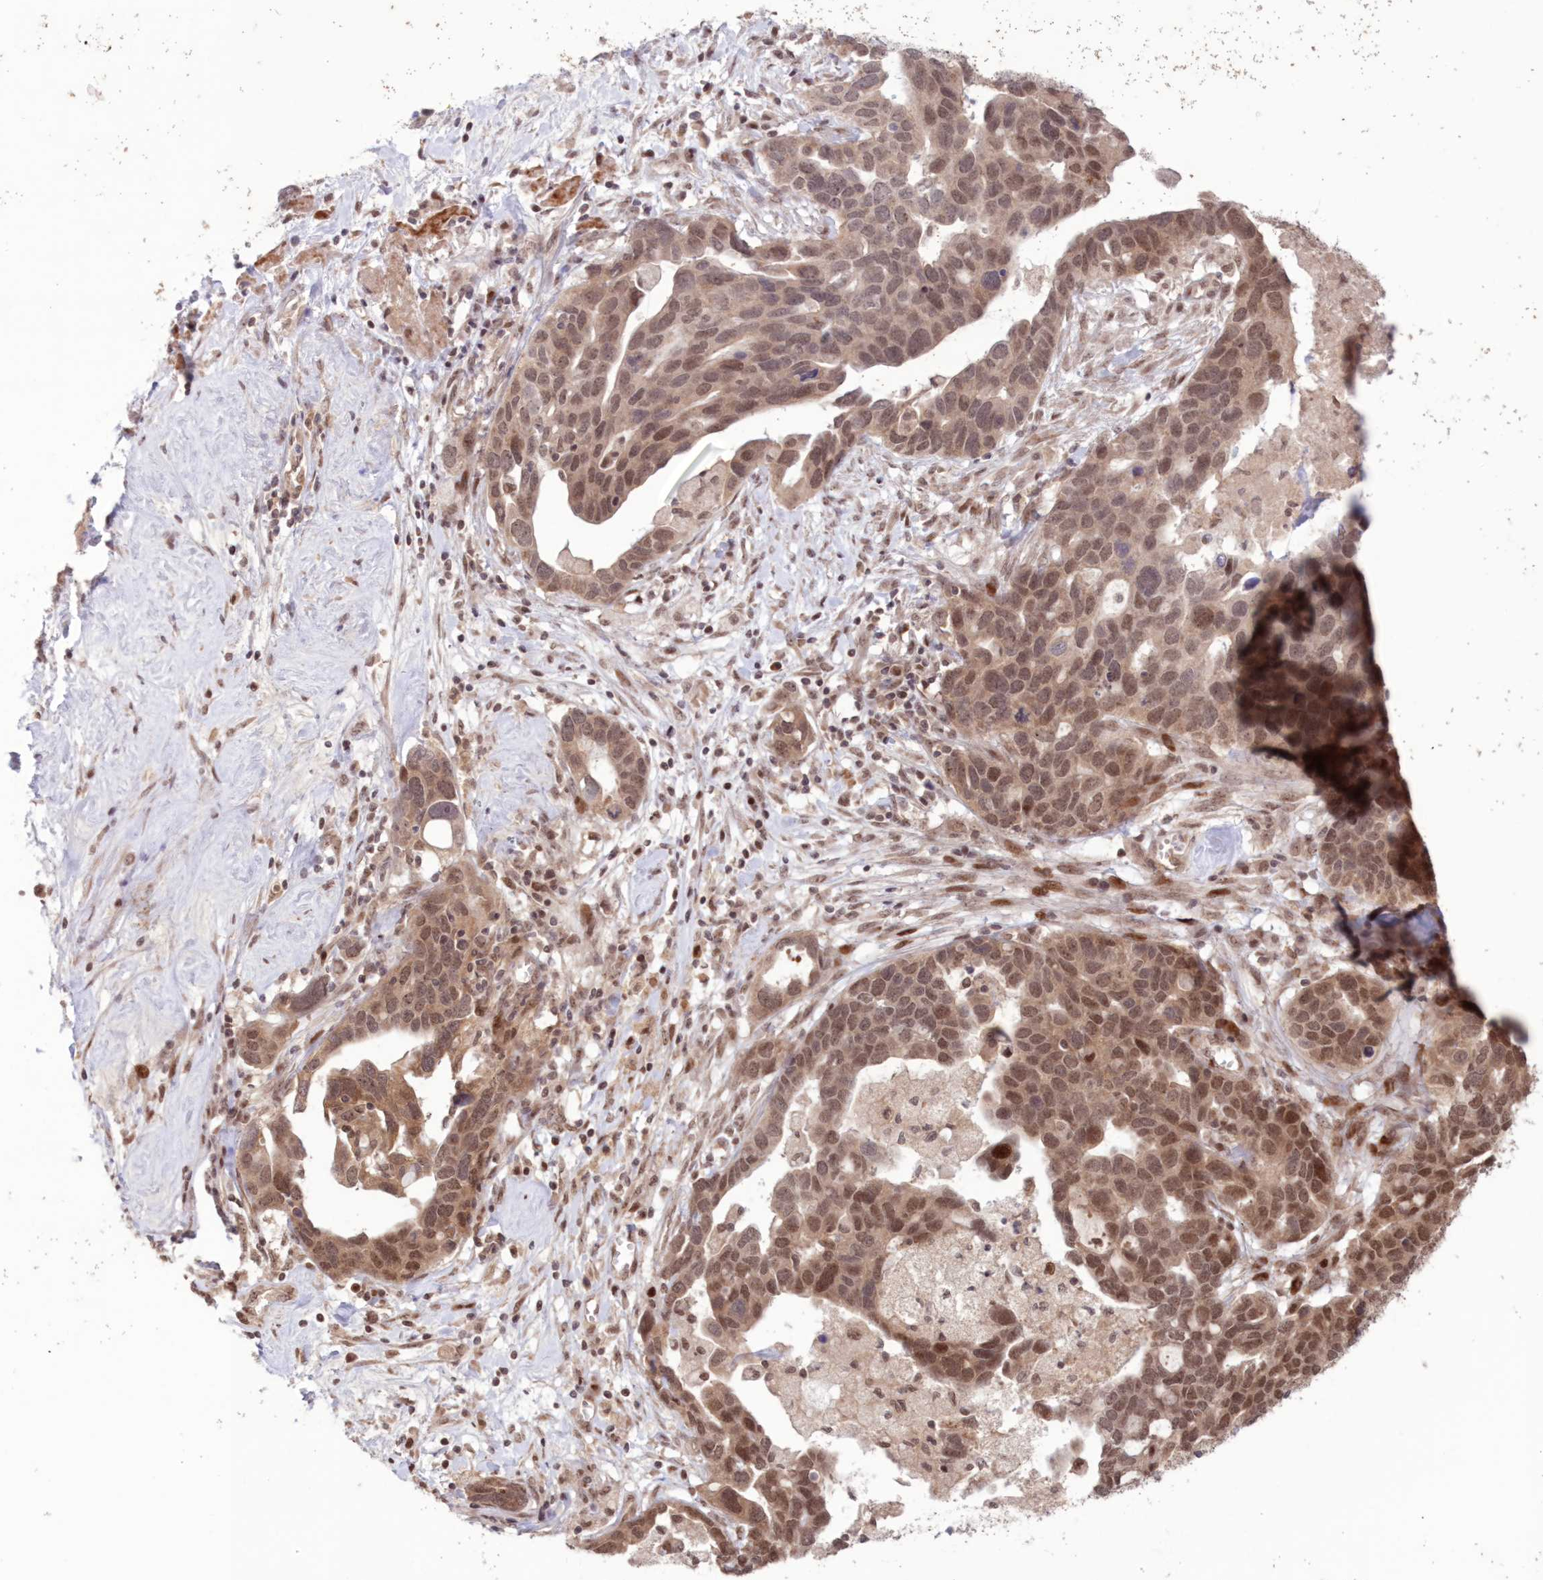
{"staining": {"intensity": "moderate", "quantity": ">75%", "location": "nuclear"}, "tissue": "ovarian cancer", "cell_type": "Tumor cells", "image_type": "cancer", "snomed": [{"axis": "morphology", "description": "Cystadenocarcinoma, serous, NOS"}, {"axis": "topography", "description": "Ovary"}], "caption": "IHC staining of serous cystadenocarcinoma (ovarian), which demonstrates medium levels of moderate nuclear staining in approximately >75% of tumor cells indicating moderate nuclear protein positivity. The staining was performed using DAB (brown) for protein detection and nuclei were counterstained in hematoxylin (blue).", "gene": "NOA1", "patient": {"sex": "female", "age": 54}}